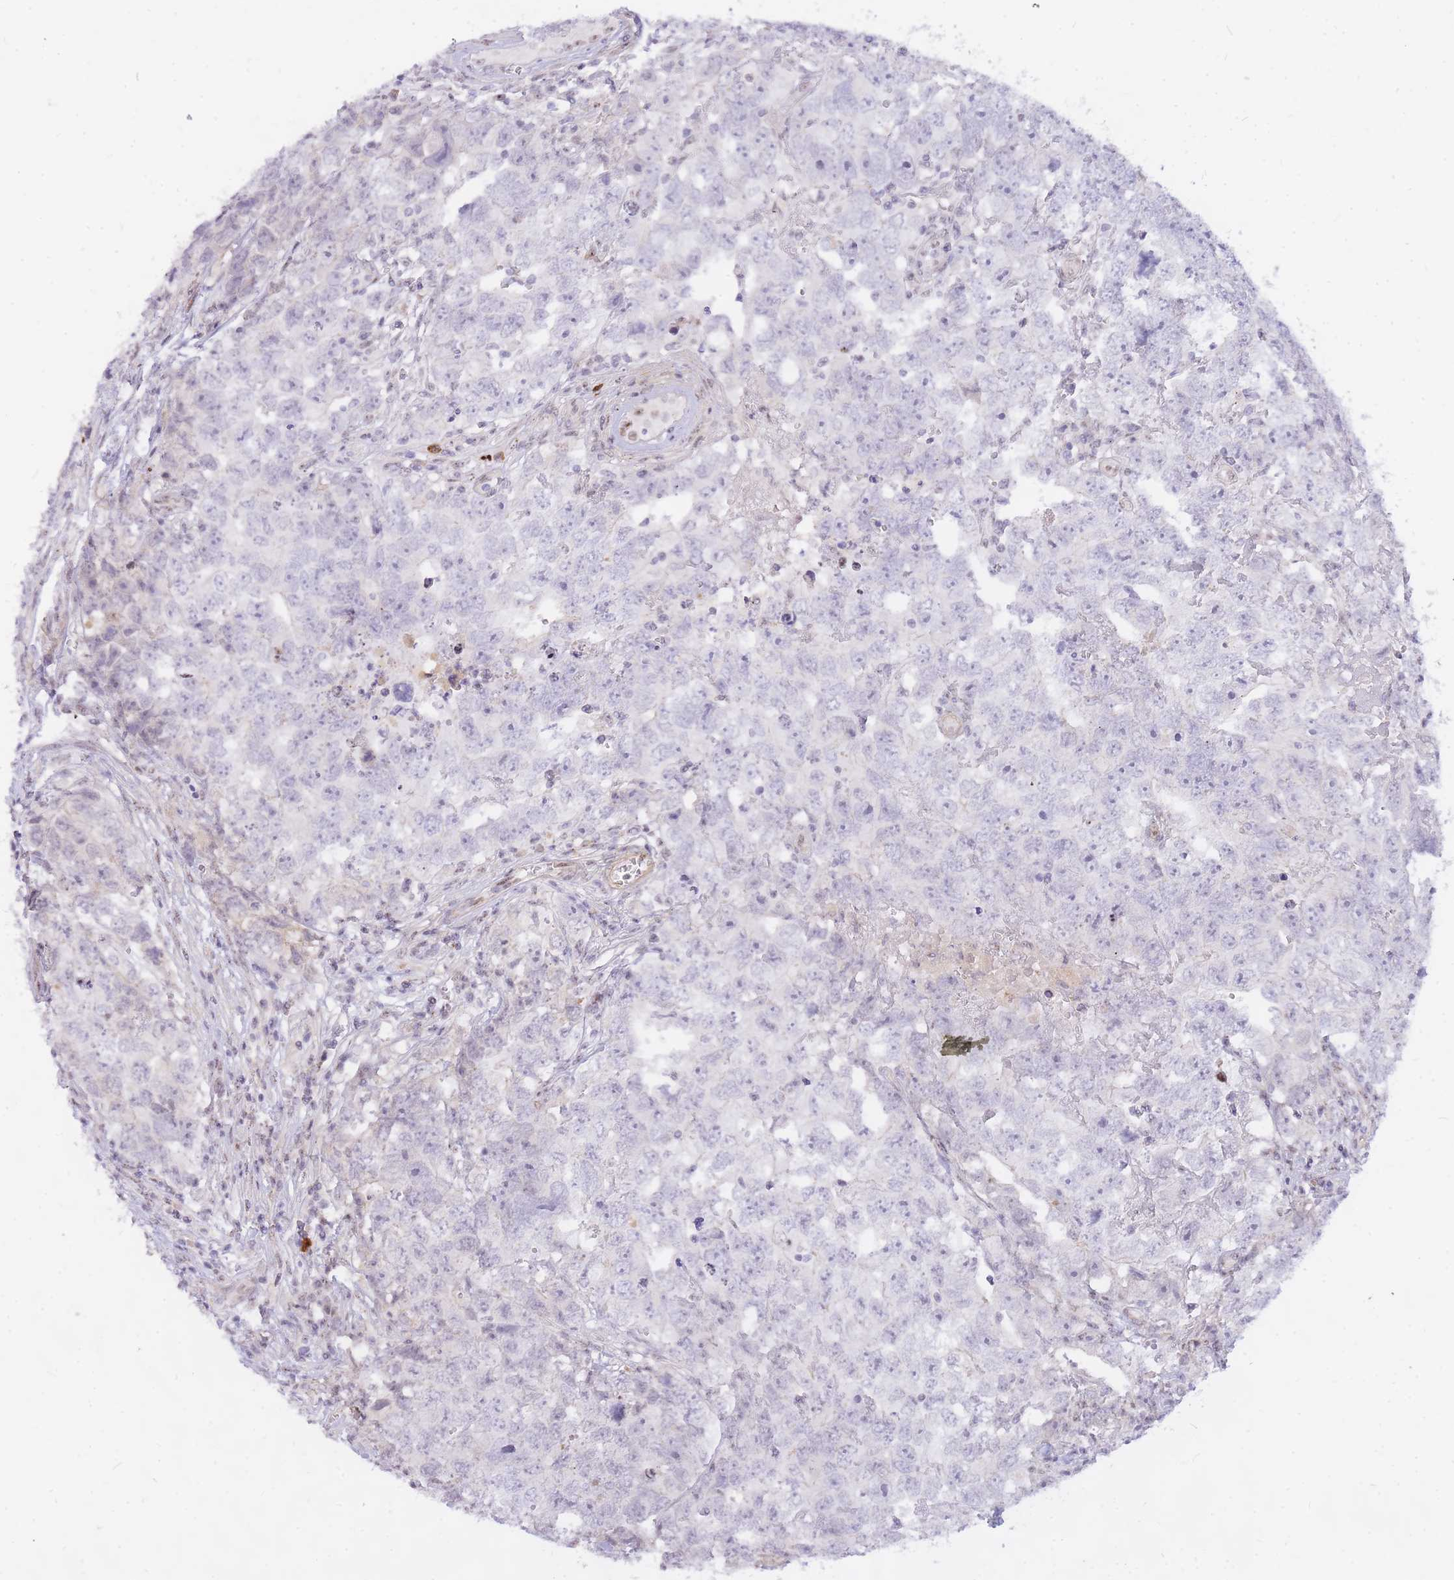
{"staining": {"intensity": "negative", "quantity": "none", "location": "none"}, "tissue": "testis cancer", "cell_type": "Tumor cells", "image_type": "cancer", "snomed": [{"axis": "morphology", "description": "Carcinoma, Embryonal, NOS"}, {"axis": "topography", "description": "Testis"}], "caption": "Tumor cells show no significant protein staining in testis cancer.", "gene": "TLE2", "patient": {"sex": "male", "age": 22}}